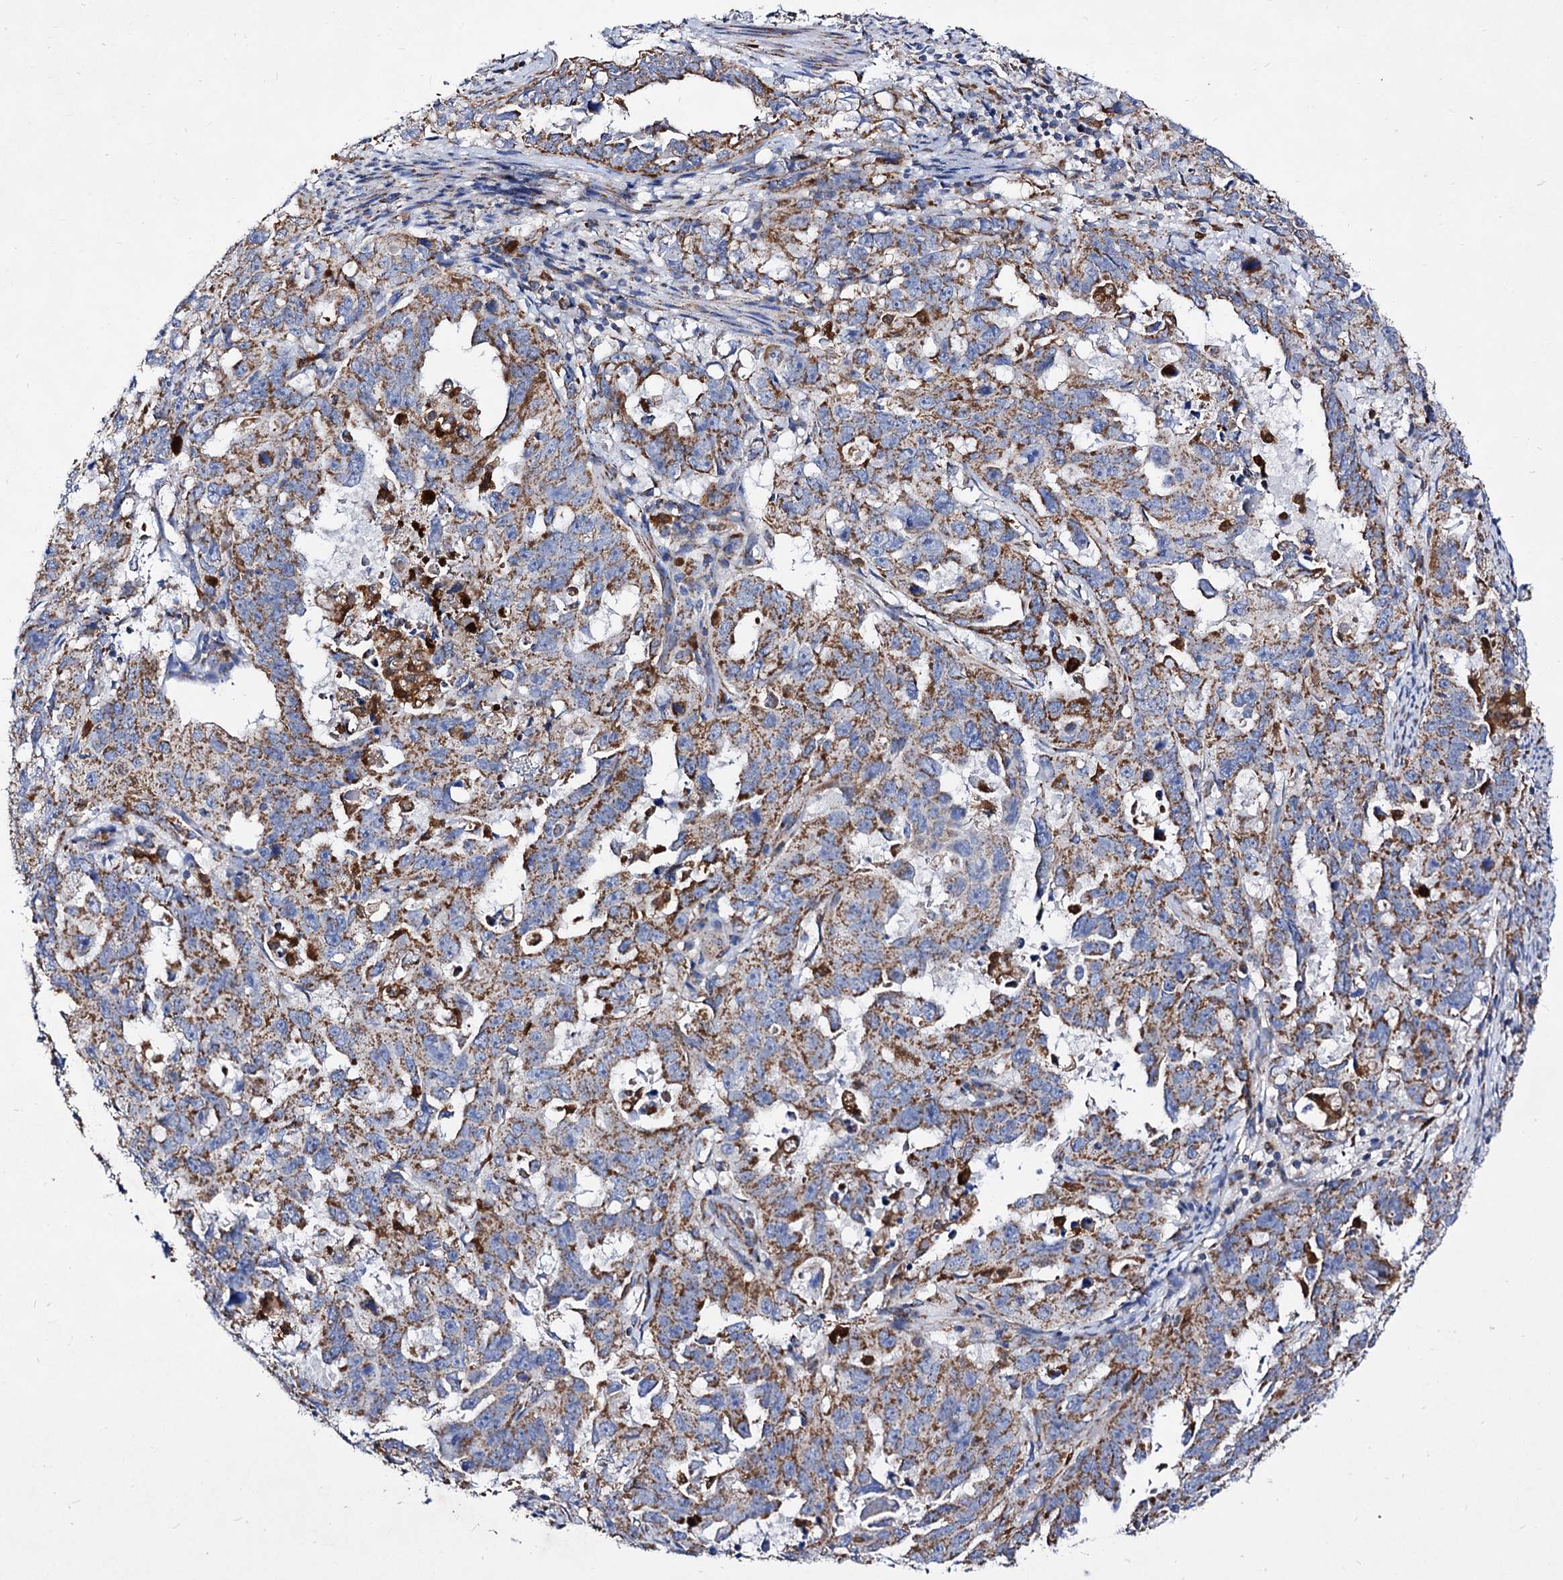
{"staining": {"intensity": "moderate", "quantity": ">75%", "location": "cytoplasmic/membranous"}, "tissue": "endometrial cancer", "cell_type": "Tumor cells", "image_type": "cancer", "snomed": [{"axis": "morphology", "description": "Adenocarcinoma, NOS"}, {"axis": "topography", "description": "Endometrium"}], "caption": "This histopathology image shows adenocarcinoma (endometrial) stained with immunohistochemistry (IHC) to label a protein in brown. The cytoplasmic/membranous of tumor cells show moderate positivity for the protein. Nuclei are counter-stained blue.", "gene": "ACAD9", "patient": {"sex": "female", "age": 65}}